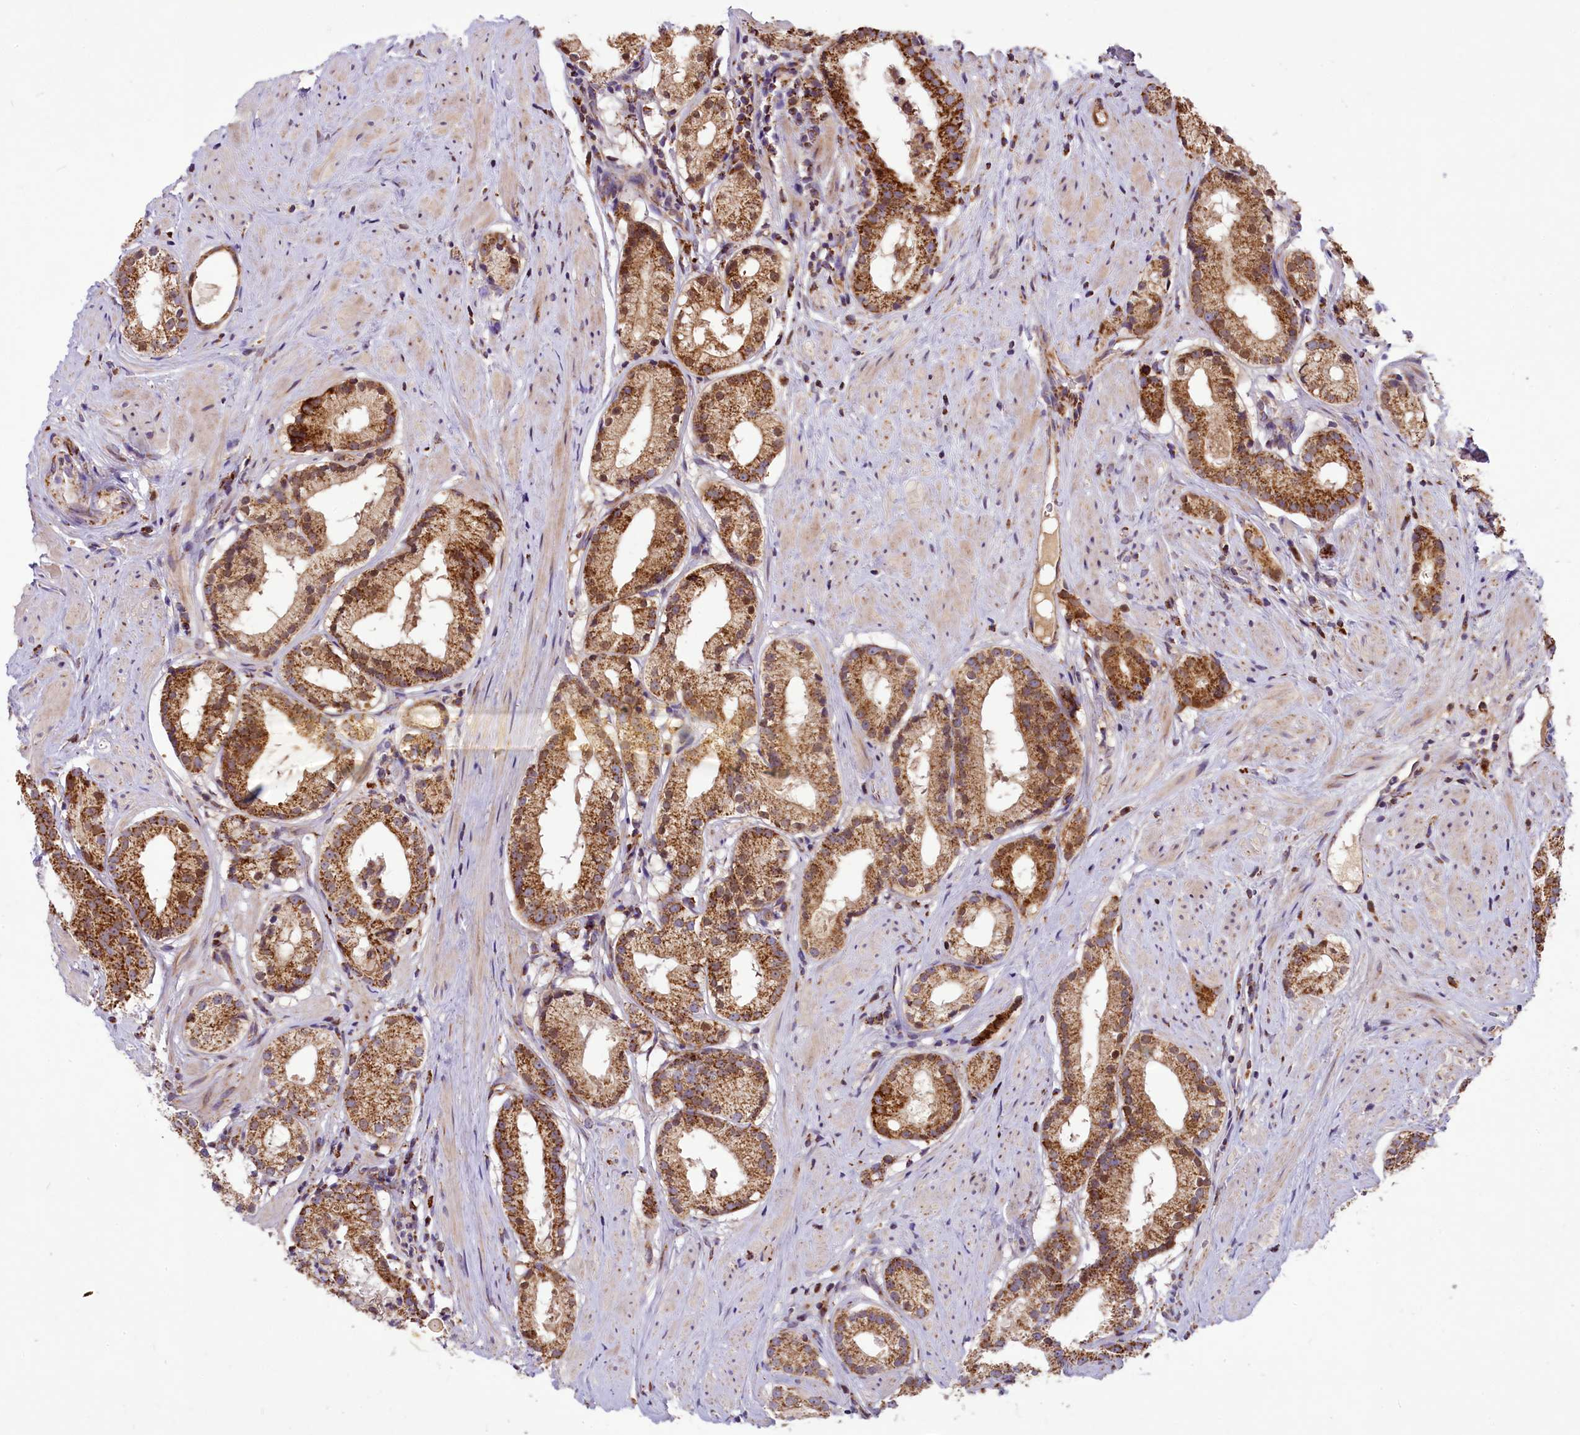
{"staining": {"intensity": "moderate", "quantity": ">75%", "location": "cytoplasmic/membranous"}, "tissue": "prostate cancer", "cell_type": "Tumor cells", "image_type": "cancer", "snomed": [{"axis": "morphology", "description": "Adenocarcinoma, Low grade"}, {"axis": "topography", "description": "Prostate"}], "caption": "Protein expression analysis of prostate adenocarcinoma (low-grade) shows moderate cytoplasmic/membranous positivity in approximately >75% of tumor cells.", "gene": "COX17", "patient": {"sex": "male", "age": 57}}